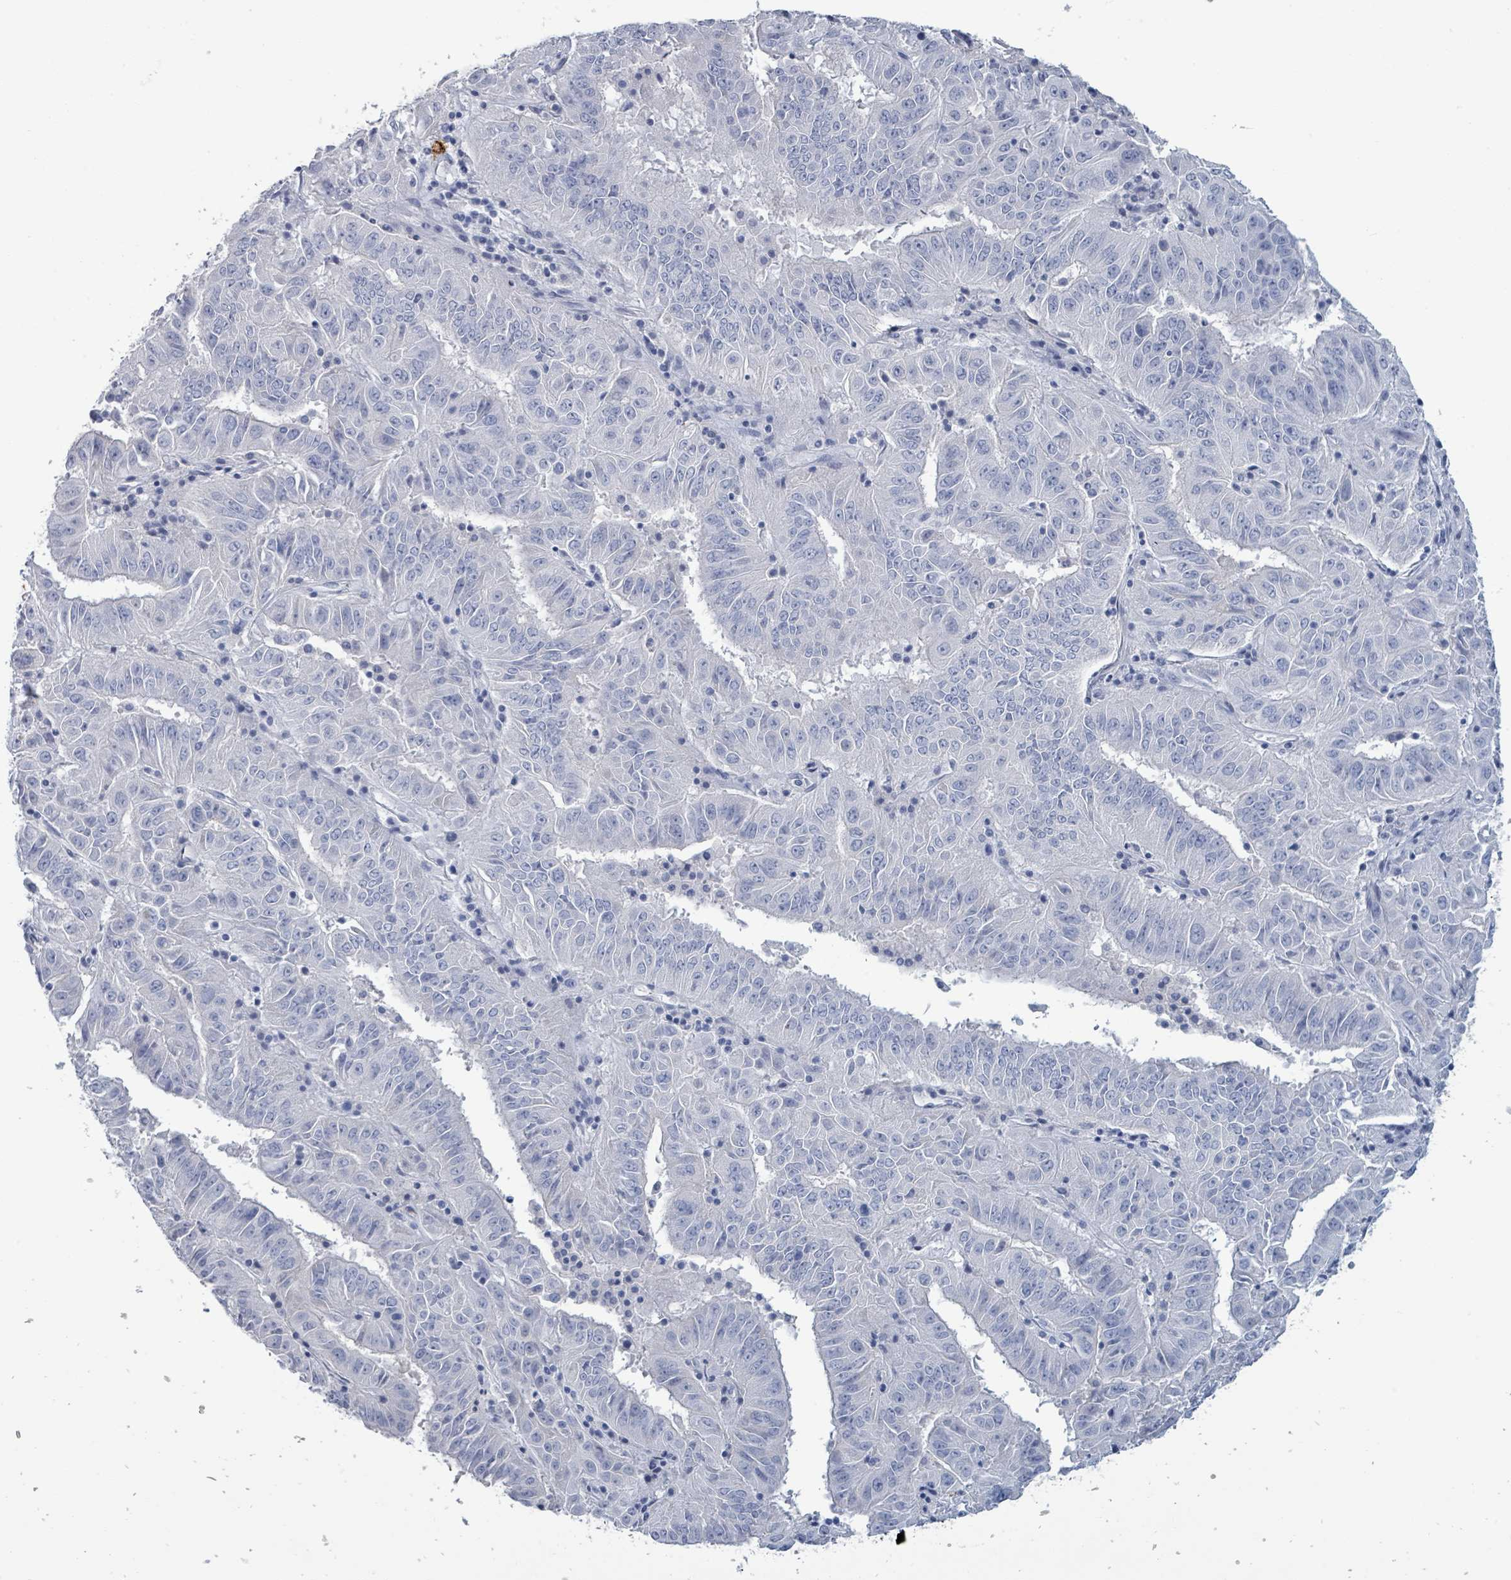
{"staining": {"intensity": "negative", "quantity": "none", "location": "none"}, "tissue": "pancreatic cancer", "cell_type": "Tumor cells", "image_type": "cancer", "snomed": [{"axis": "morphology", "description": "Adenocarcinoma, NOS"}, {"axis": "topography", "description": "Pancreas"}], "caption": "Image shows no protein positivity in tumor cells of adenocarcinoma (pancreatic) tissue.", "gene": "VPS13D", "patient": {"sex": "male", "age": 63}}